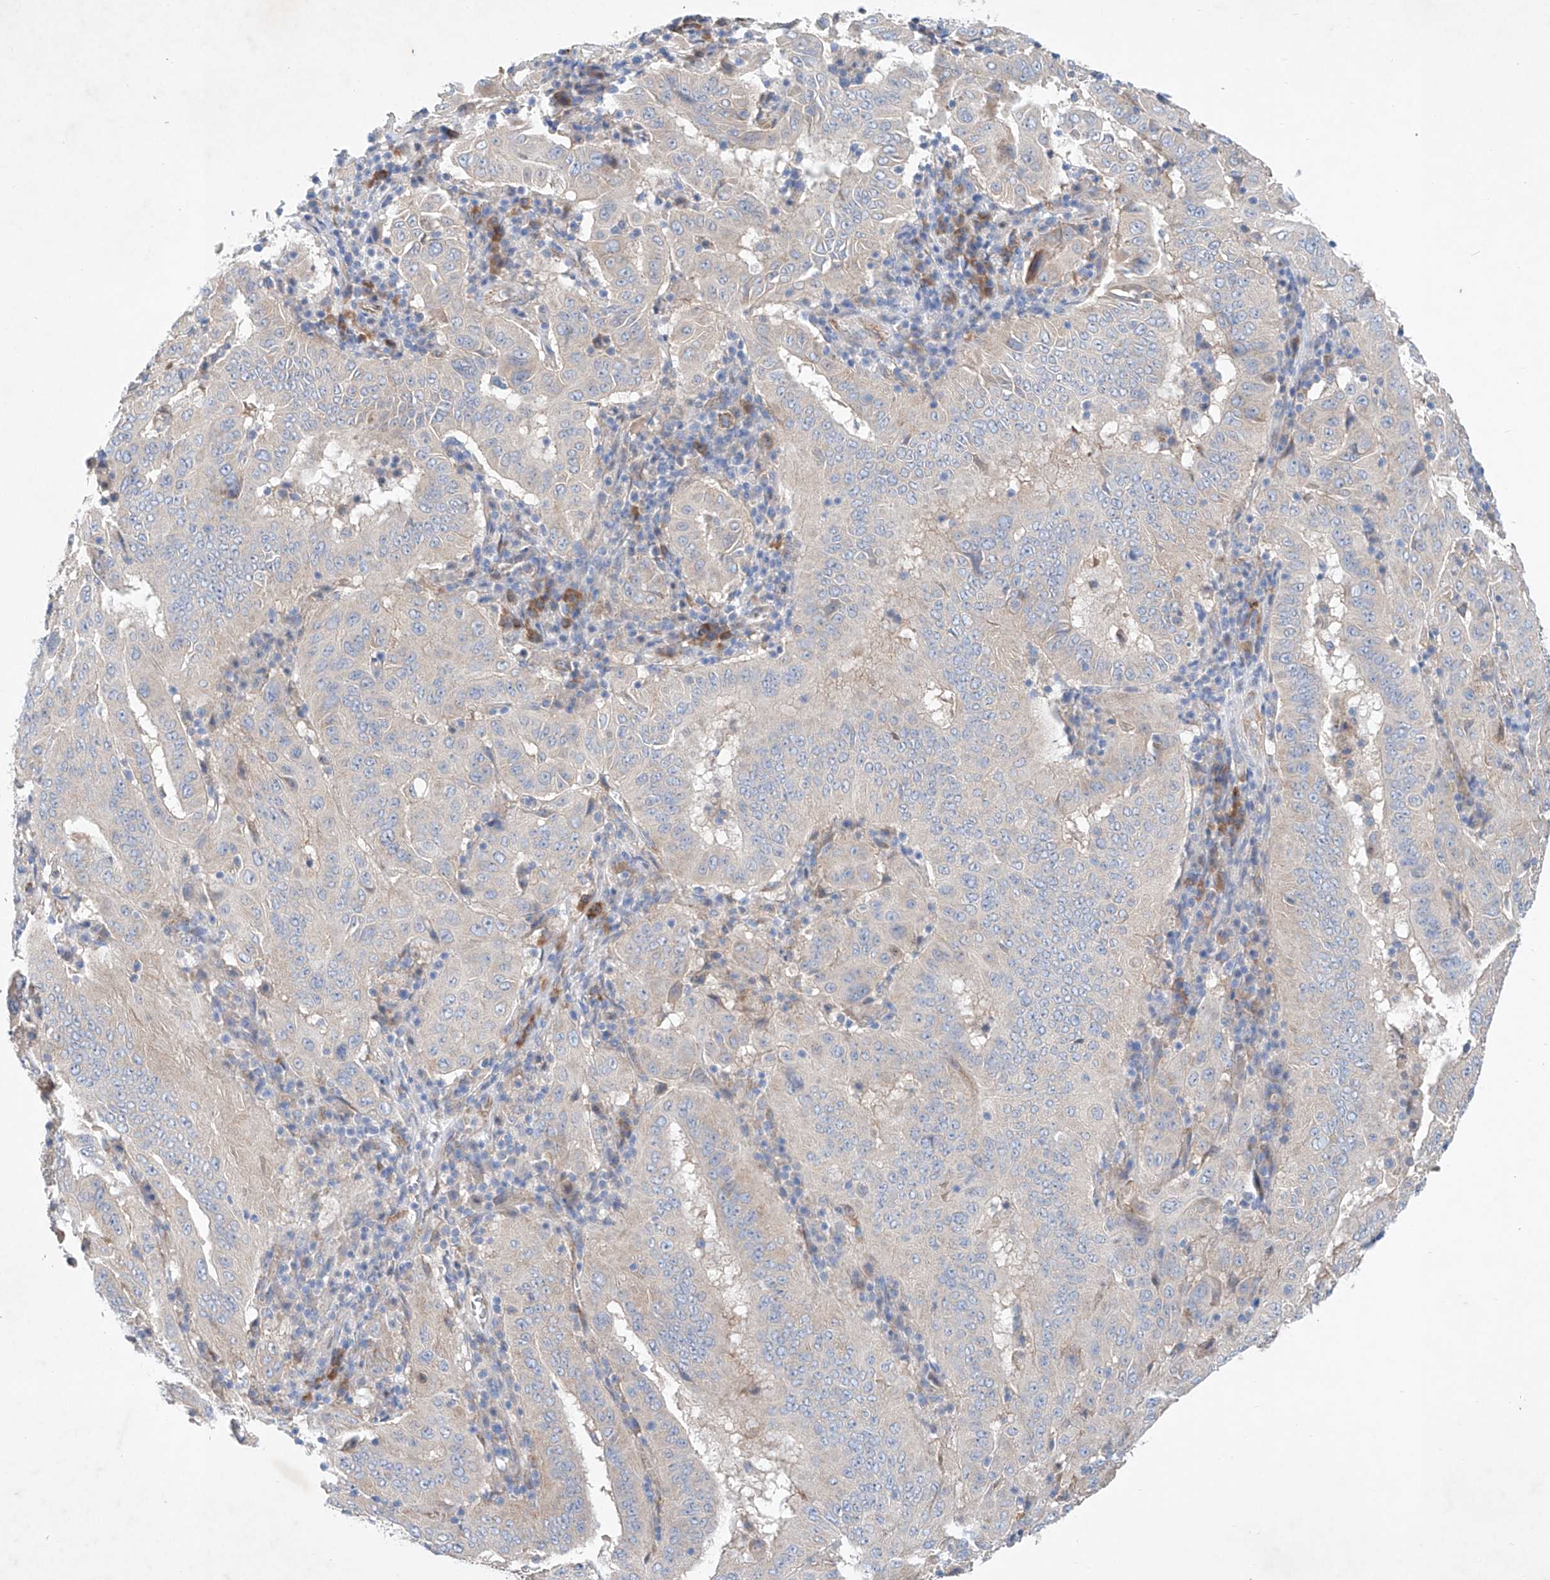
{"staining": {"intensity": "negative", "quantity": "none", "location": "none"}, "tissue": "pancreatic cancer", "cell_type": "Tumor cells", "image_type": "cancer", "snomed": [{"axis": "morphology", "description": "Adenocarcinoma, NOS"}, {"axis": "topography", "description": "Pancreas"}], "caption": "This is a photomicrograph of IHC staining of adenocarcinoma (pancreatic), which shows no expression in tumor cells.", "gene": "FASTK", "patient": {"sex": "male", "age": 63}}